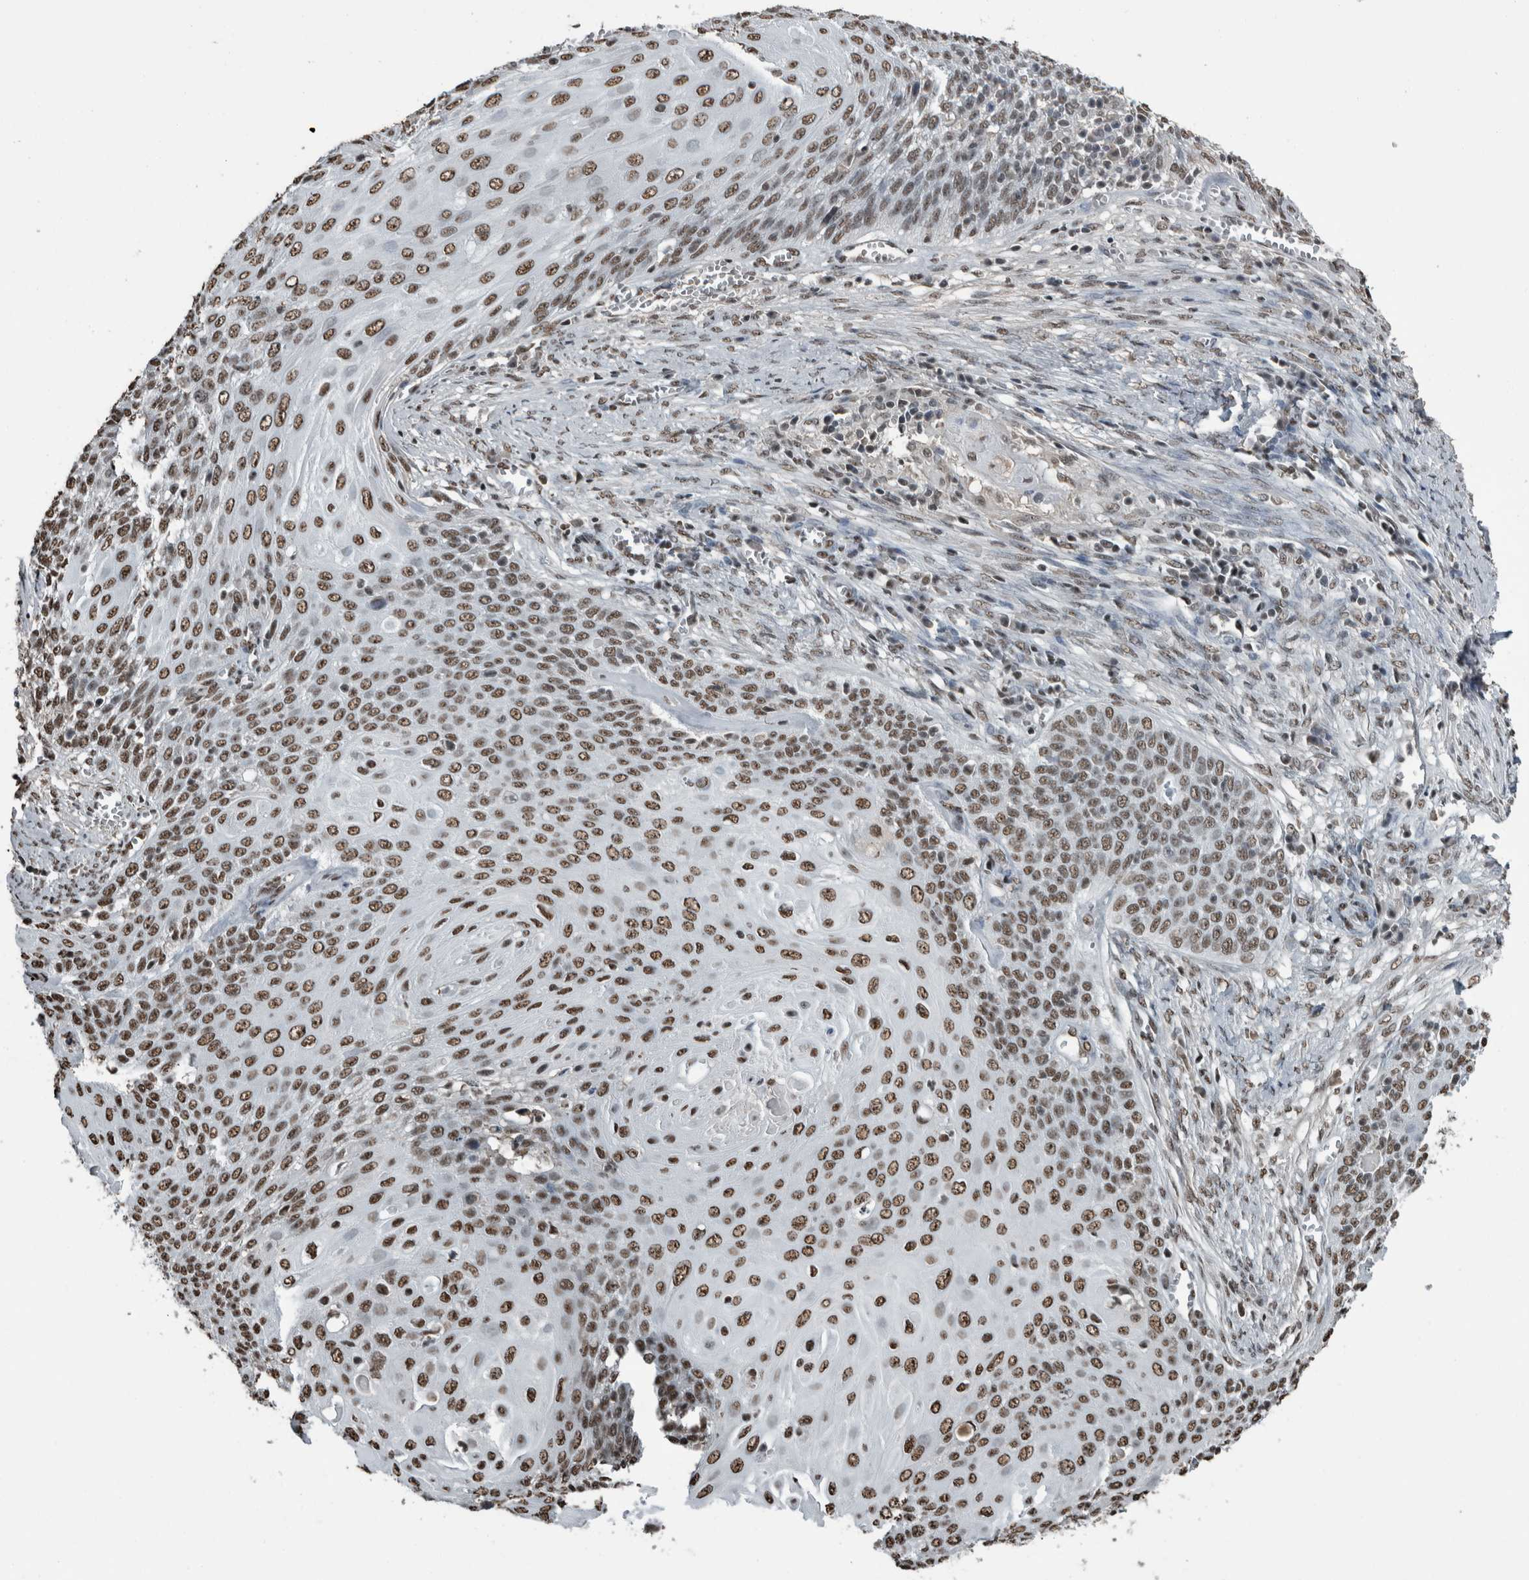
{"staining": {"intensity": "moderate", "quantity": ">75%", "location": "nuclear"}, "tissue": "cervical cancer", "cell_type": "Tumor cells", "image_type": "cancer", "snomed": [{"axis": "morphology", "description": "Squamous cell carcinoma, NOS"}, {"axis": "topography", "description": "Cervix"}], "caption": "Cervical cancer (squamous cell carcinoma) tissue exhibits moderate nuclear positivity in approximately >75% of tumor cells (DAB (3,3'-diaminobenzidine) = brown stain, brightfield microscopy at high magnification).", "gene": "TGS1", "patient": {"sex": "female", "age": 39}}